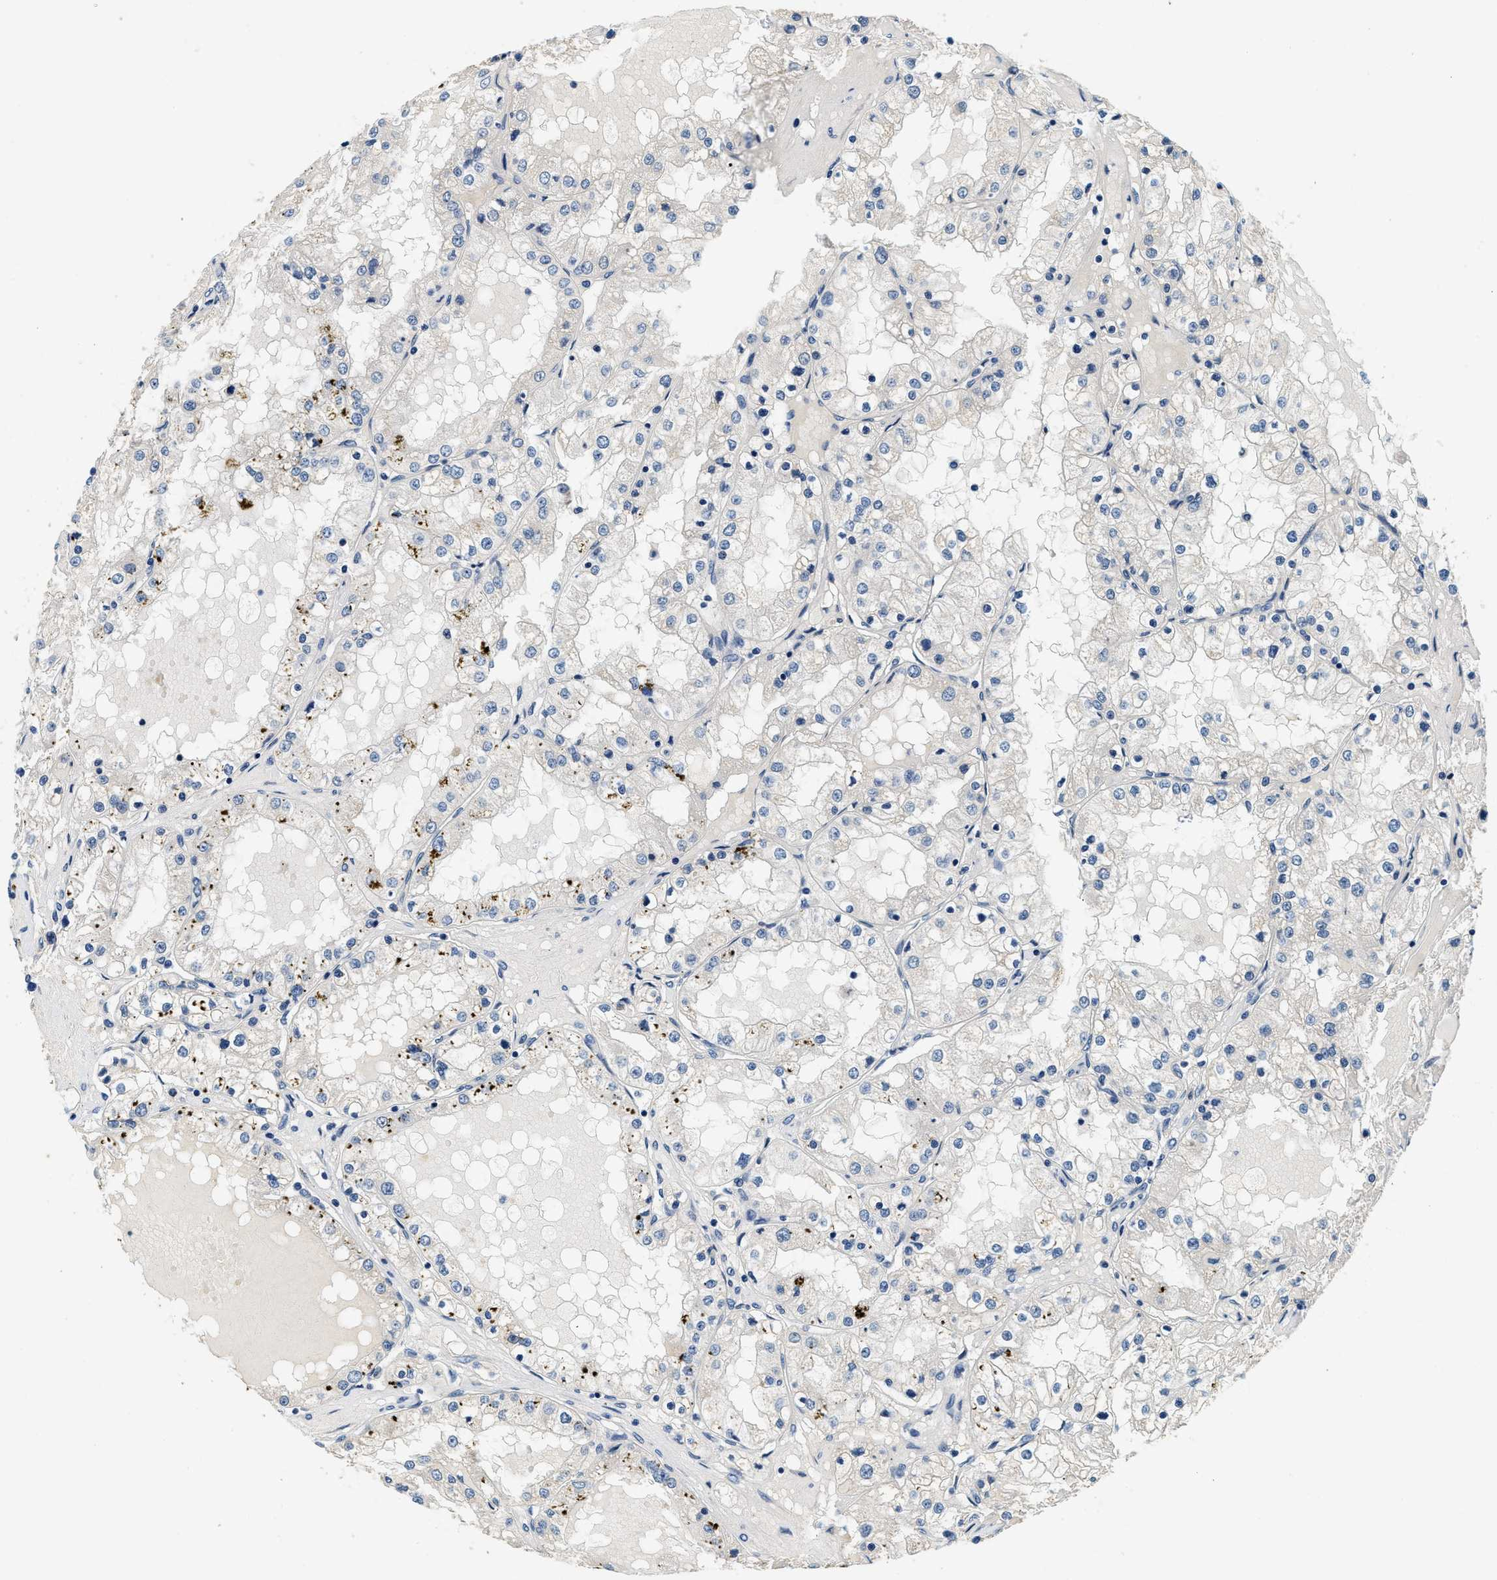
{"staining": {"intensity": "negative", "quantity": "none", "location": "none"}, "tissue": "renal cancer", "cell_type": "Tumor cells", "image_type": "cancer", "snomed": [{"axis": "morphology", "description": "Adenocarcinoma, NOS"}, {"axis": "topography", "description": "Kidney"}], "caption": "Human adenocarcinoma (renal) stained for a protein using immunohistochemistry (IHC) displays no positivity in tumor cells.", "gene": "ALDH3A2", "patient": {"sex": "male", "age": 68}}